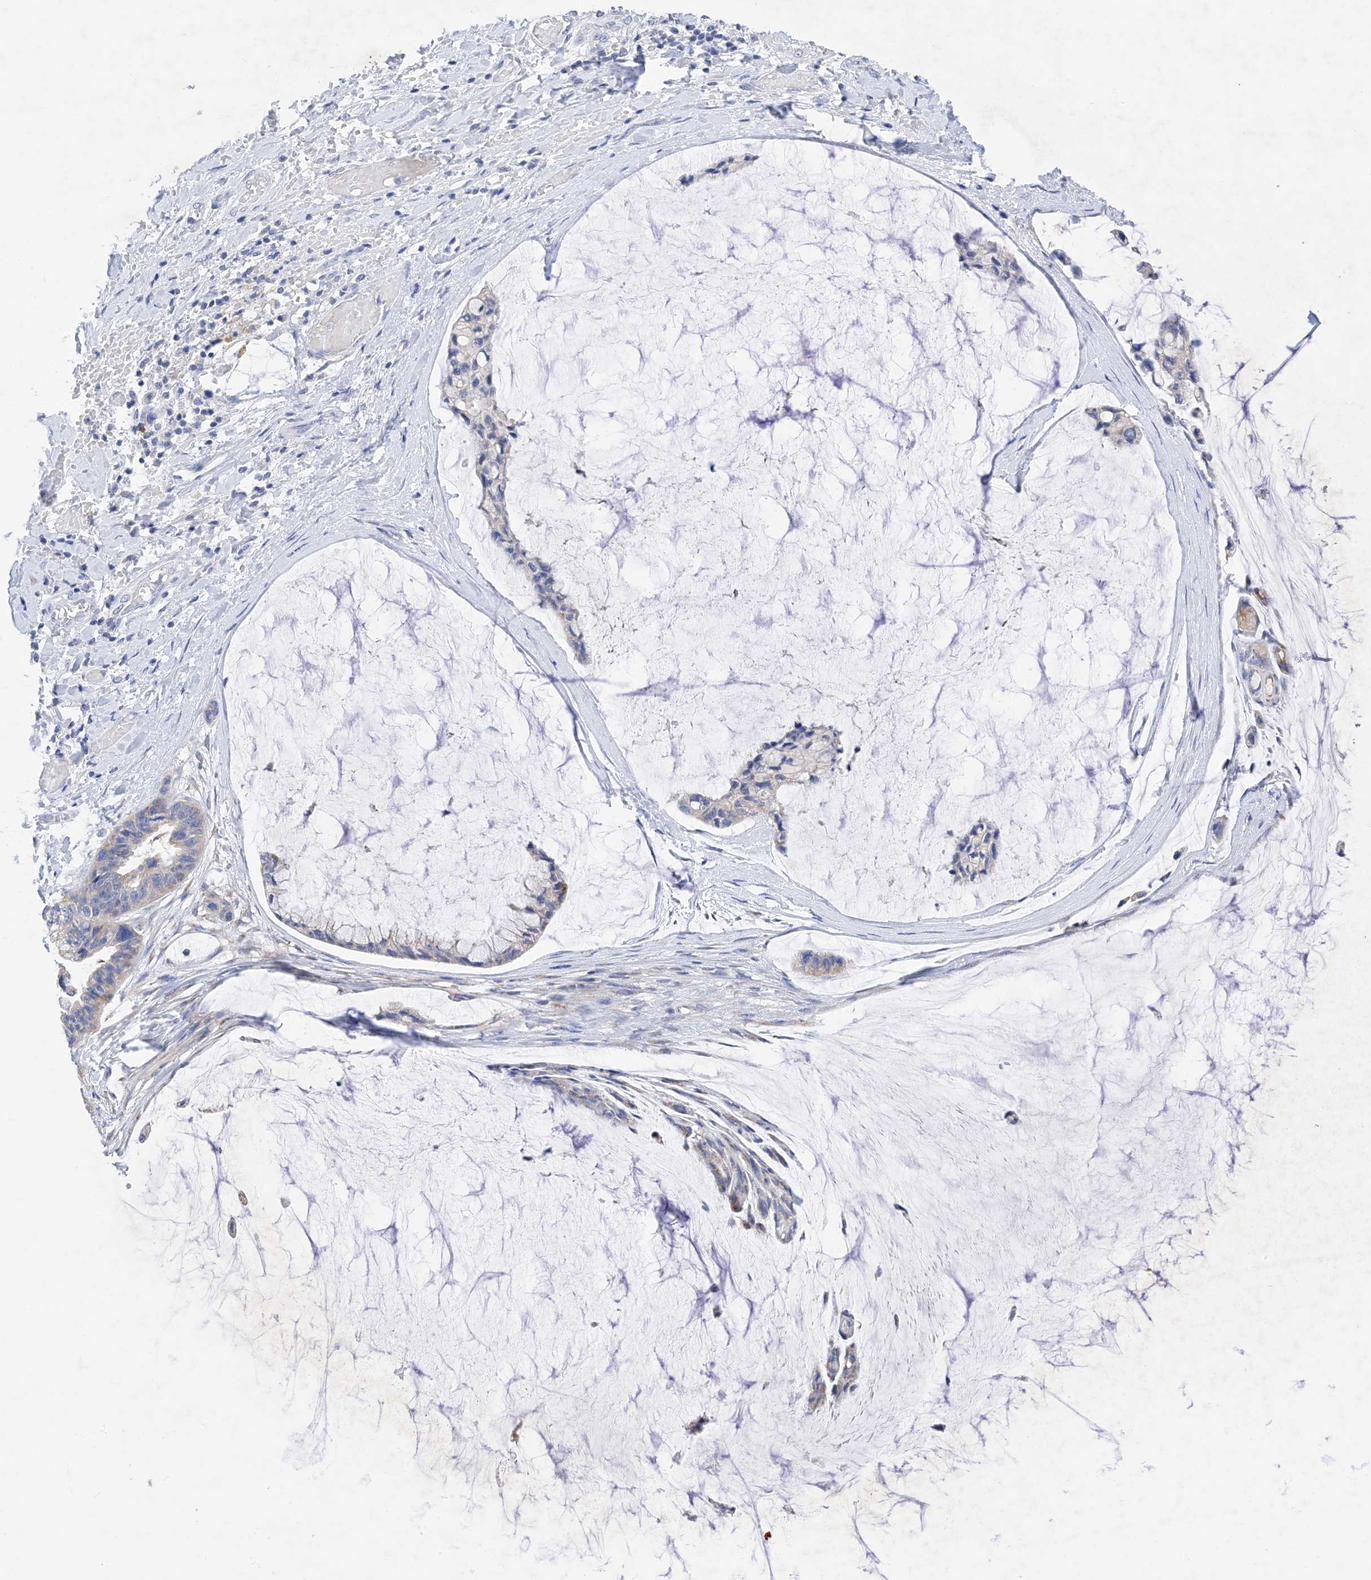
{"staining": {"intensity": "negative", "quantity": "none", "location": "none"}, "tissue": "ovarian cancer", "cell_type": "Tumor cells", "image_type": "cancer", "snomed": [{"axis": "morphology", "description": "Cystadenocarcinoma, mucinous, NOS"}, {"axis": "topography", "description": "Ovary"}], "caption": "DAB (3,3'-diaminobenzidine) immunohistochemical staining of ovarian cancer exhibits no significant staining in tumor cells.", "gene": "PLK4", "patient": {"sex": "female", "age": 39}}